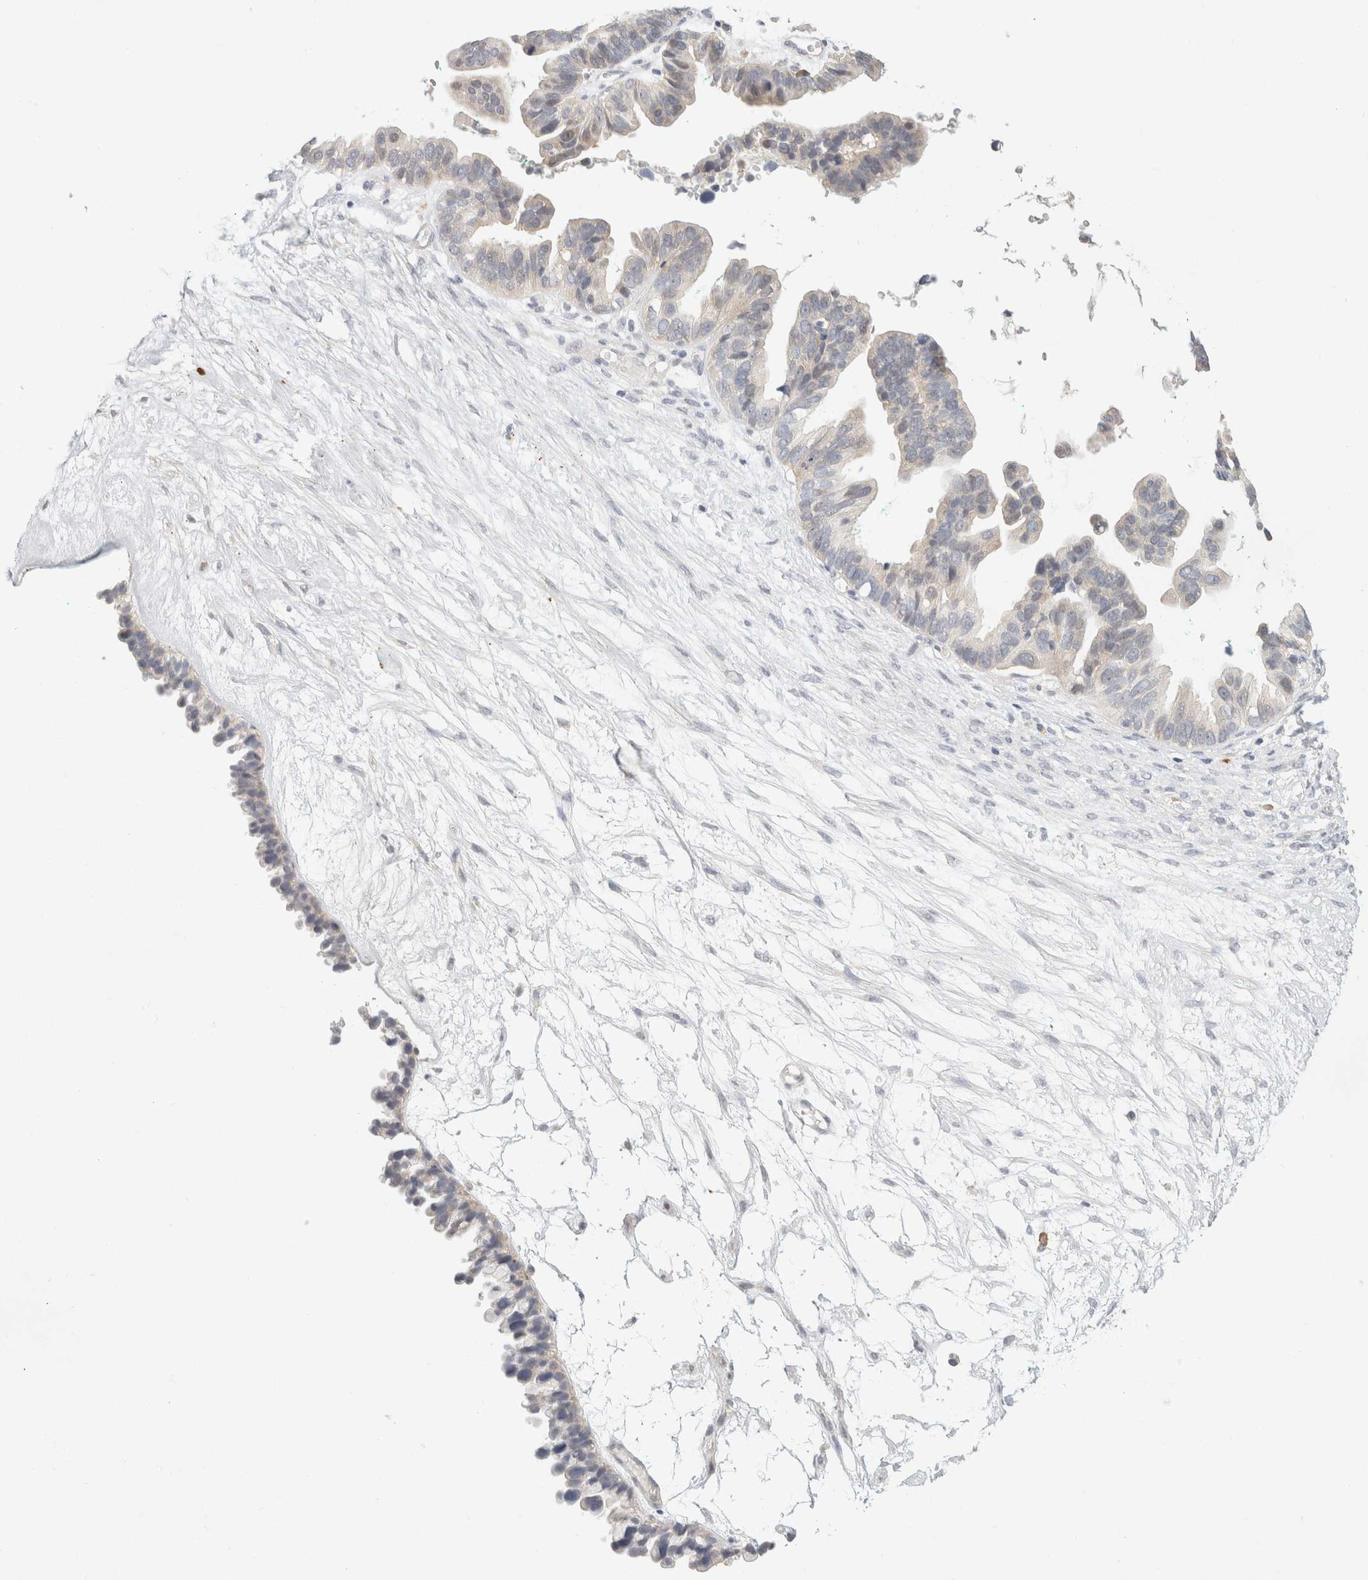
{"staining": {"intensity": "negative", "quantity": "none", "location": "none"}, "tissue": "ovarian cancer", "cell_type": "Tumor cells", "image_type": "cancer", "snomed": [{"axis": "morphology", "description": "Cystadenocarcinoma, serous, NOS"}, {"axis": "topography", "description": "Ovary"}], "caption": "IHC histopathology image of neoplastic tissue: human serous cystadenocarcinoma (ovarian) stained with DAB (3,3'-diaminobenzidine) demonstrates no significant protein expression in tumor cells.", "gene": "CHRM4", "patient": {"sex": "female", "age": 56}}